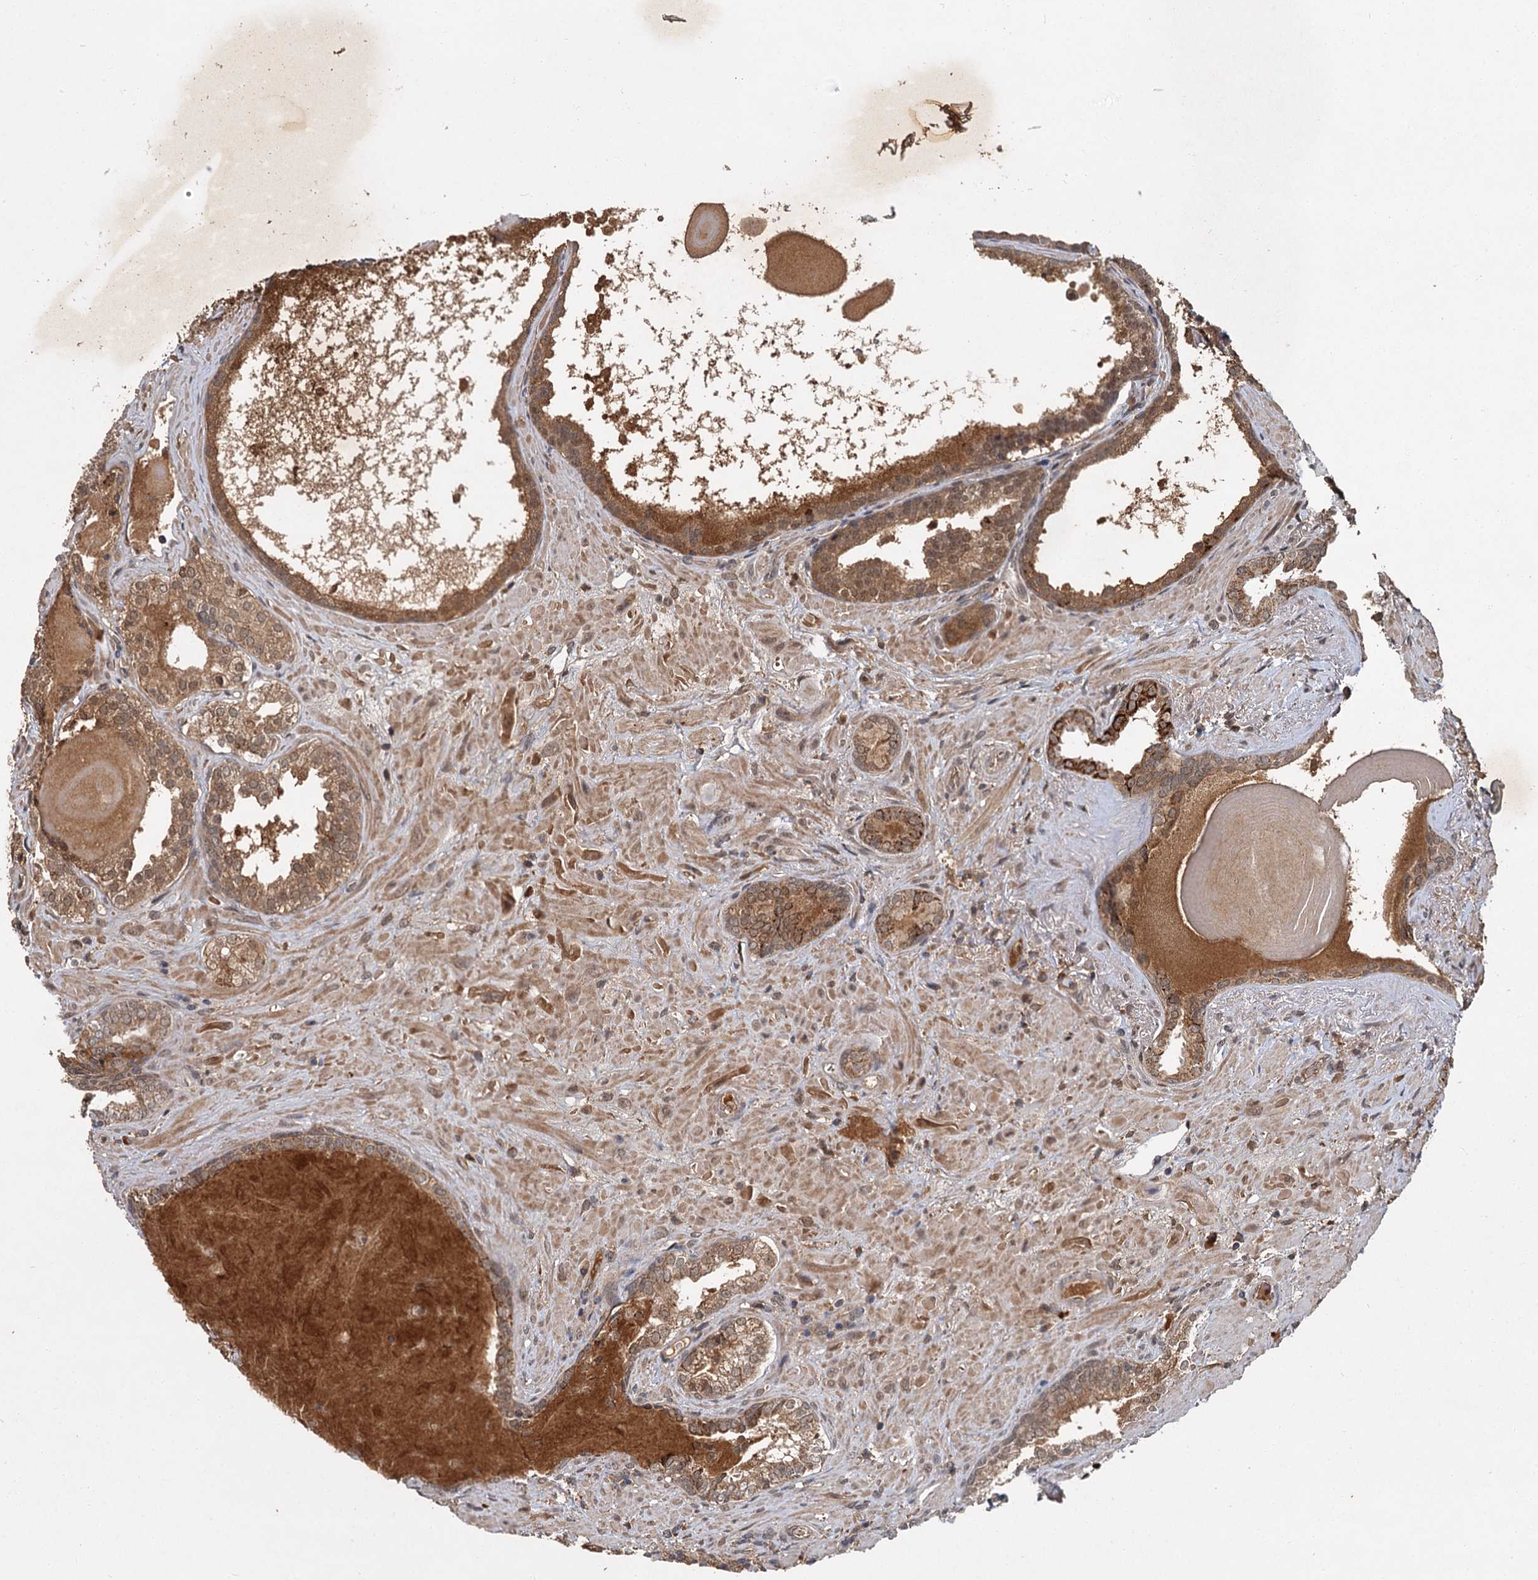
{"staining": {"intensity": "moderate", "quantity": ">75%", "location": "cytoplasmic/membranous"}, "tissue": "prostate cancer", "cell_type": "Tumor cells", "image_type": "cancer", "snomed": [{"axis": "morphology", "description": "Adenocarcinoma, High grade"}, {"axis": "topography", "description": "Prostate"}], "caption": "The image reveals a brown stain indicating the presence of a protein in the cytoplasmic/membranous of tumor cells in prostate high-grade adenocarcinoma.", "gene": "MBD6", "patient": {"sex": "male", "age": 66}}